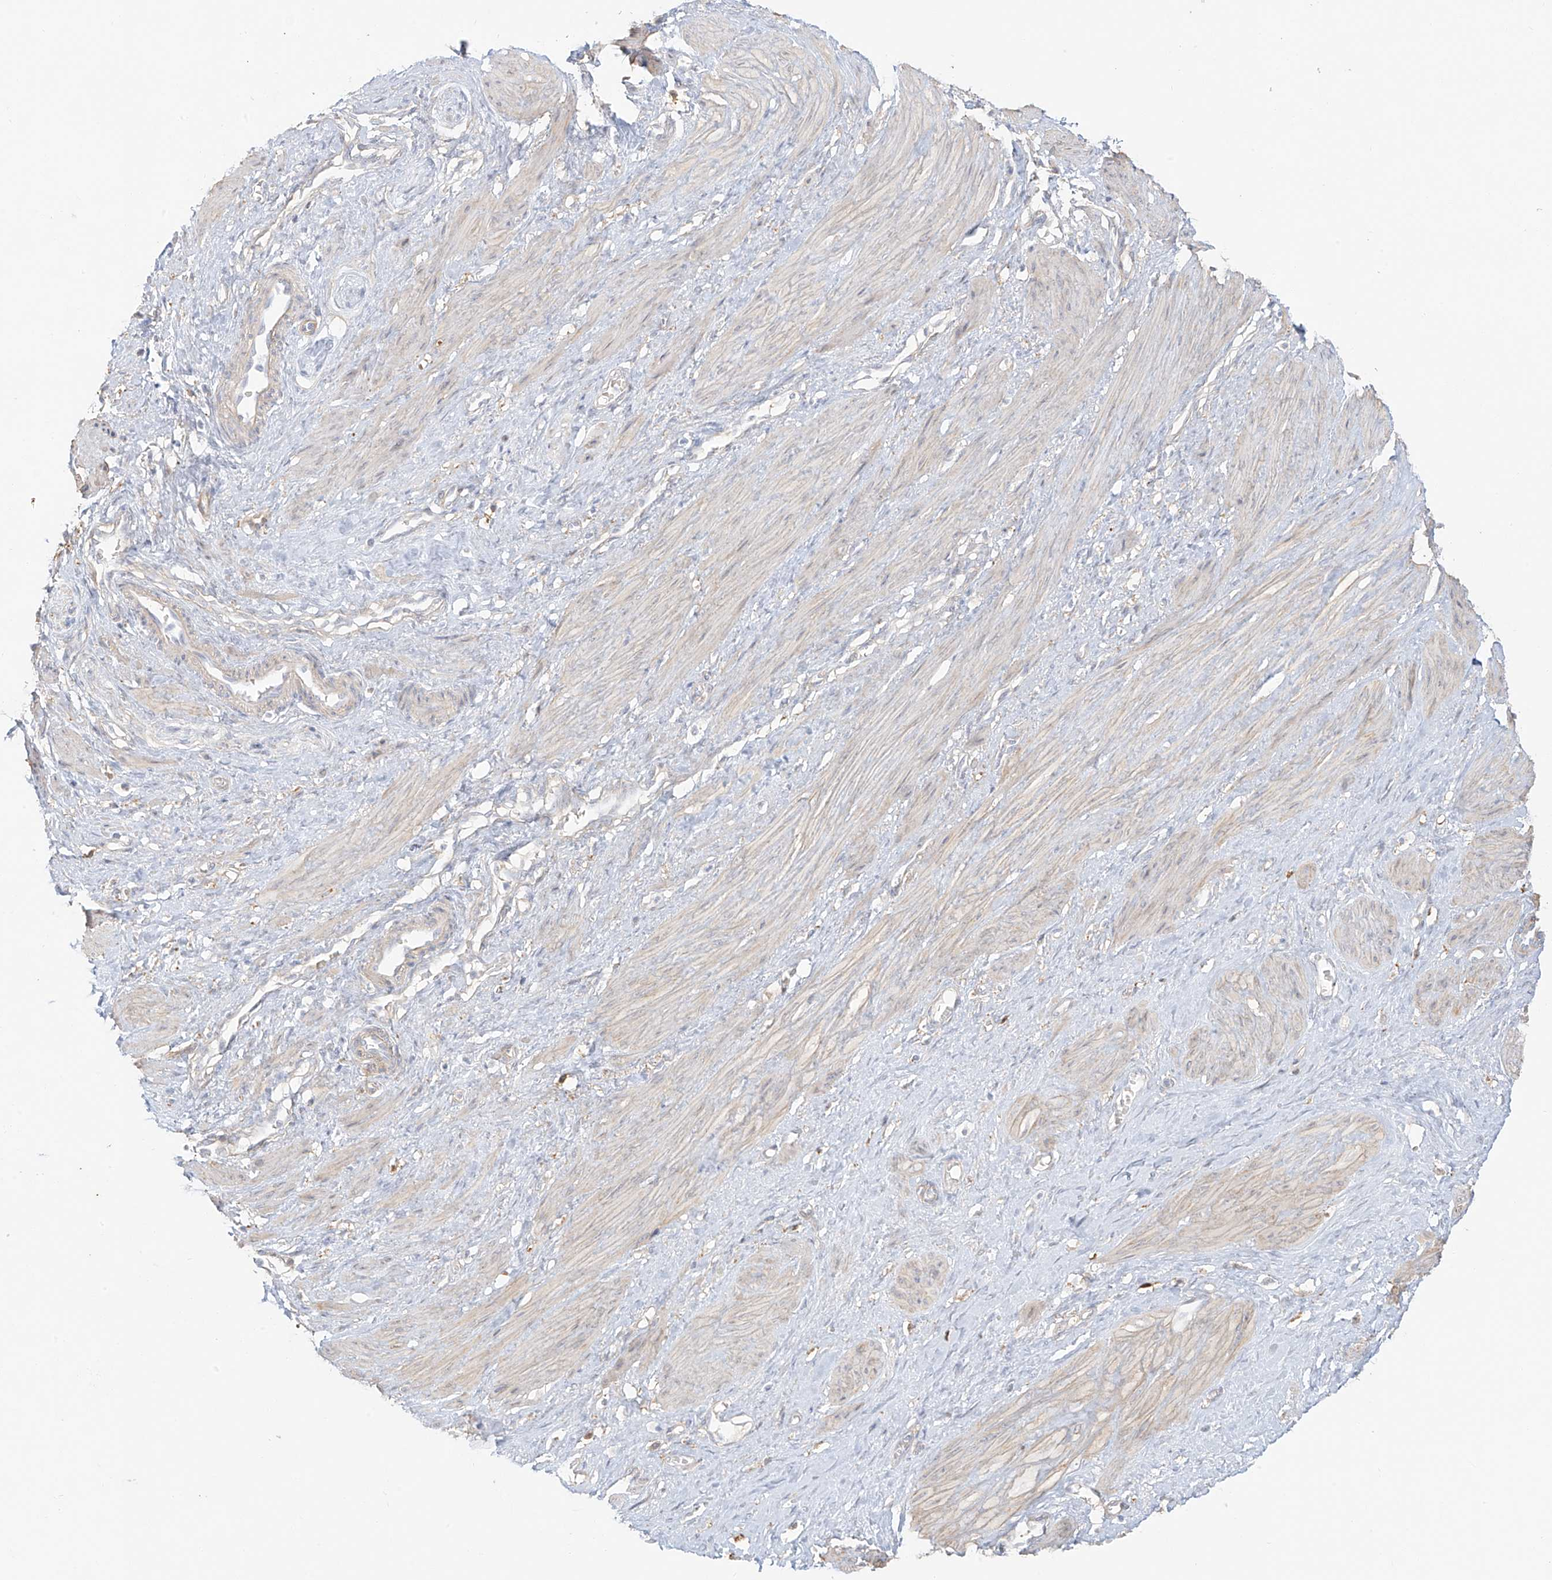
{"staining": {"intensity": "negative", "quantity": "none", "location": "none"}, "tissue": "smooth muscle", "cell_type": "Smooth muscle cells", "image_type": "normal", "snomed": [{"axis": "morphology", "description": "Normal tissue, NOS"}, {"axis": "topography", "description": "Endometrium"}], "caption": "Histopathology image shows no protein positivity in smooth muscle cells of unremarkable smooth muscle.", "gene": "UPK1B", "patient": {"sex": "female", "age": 33}}